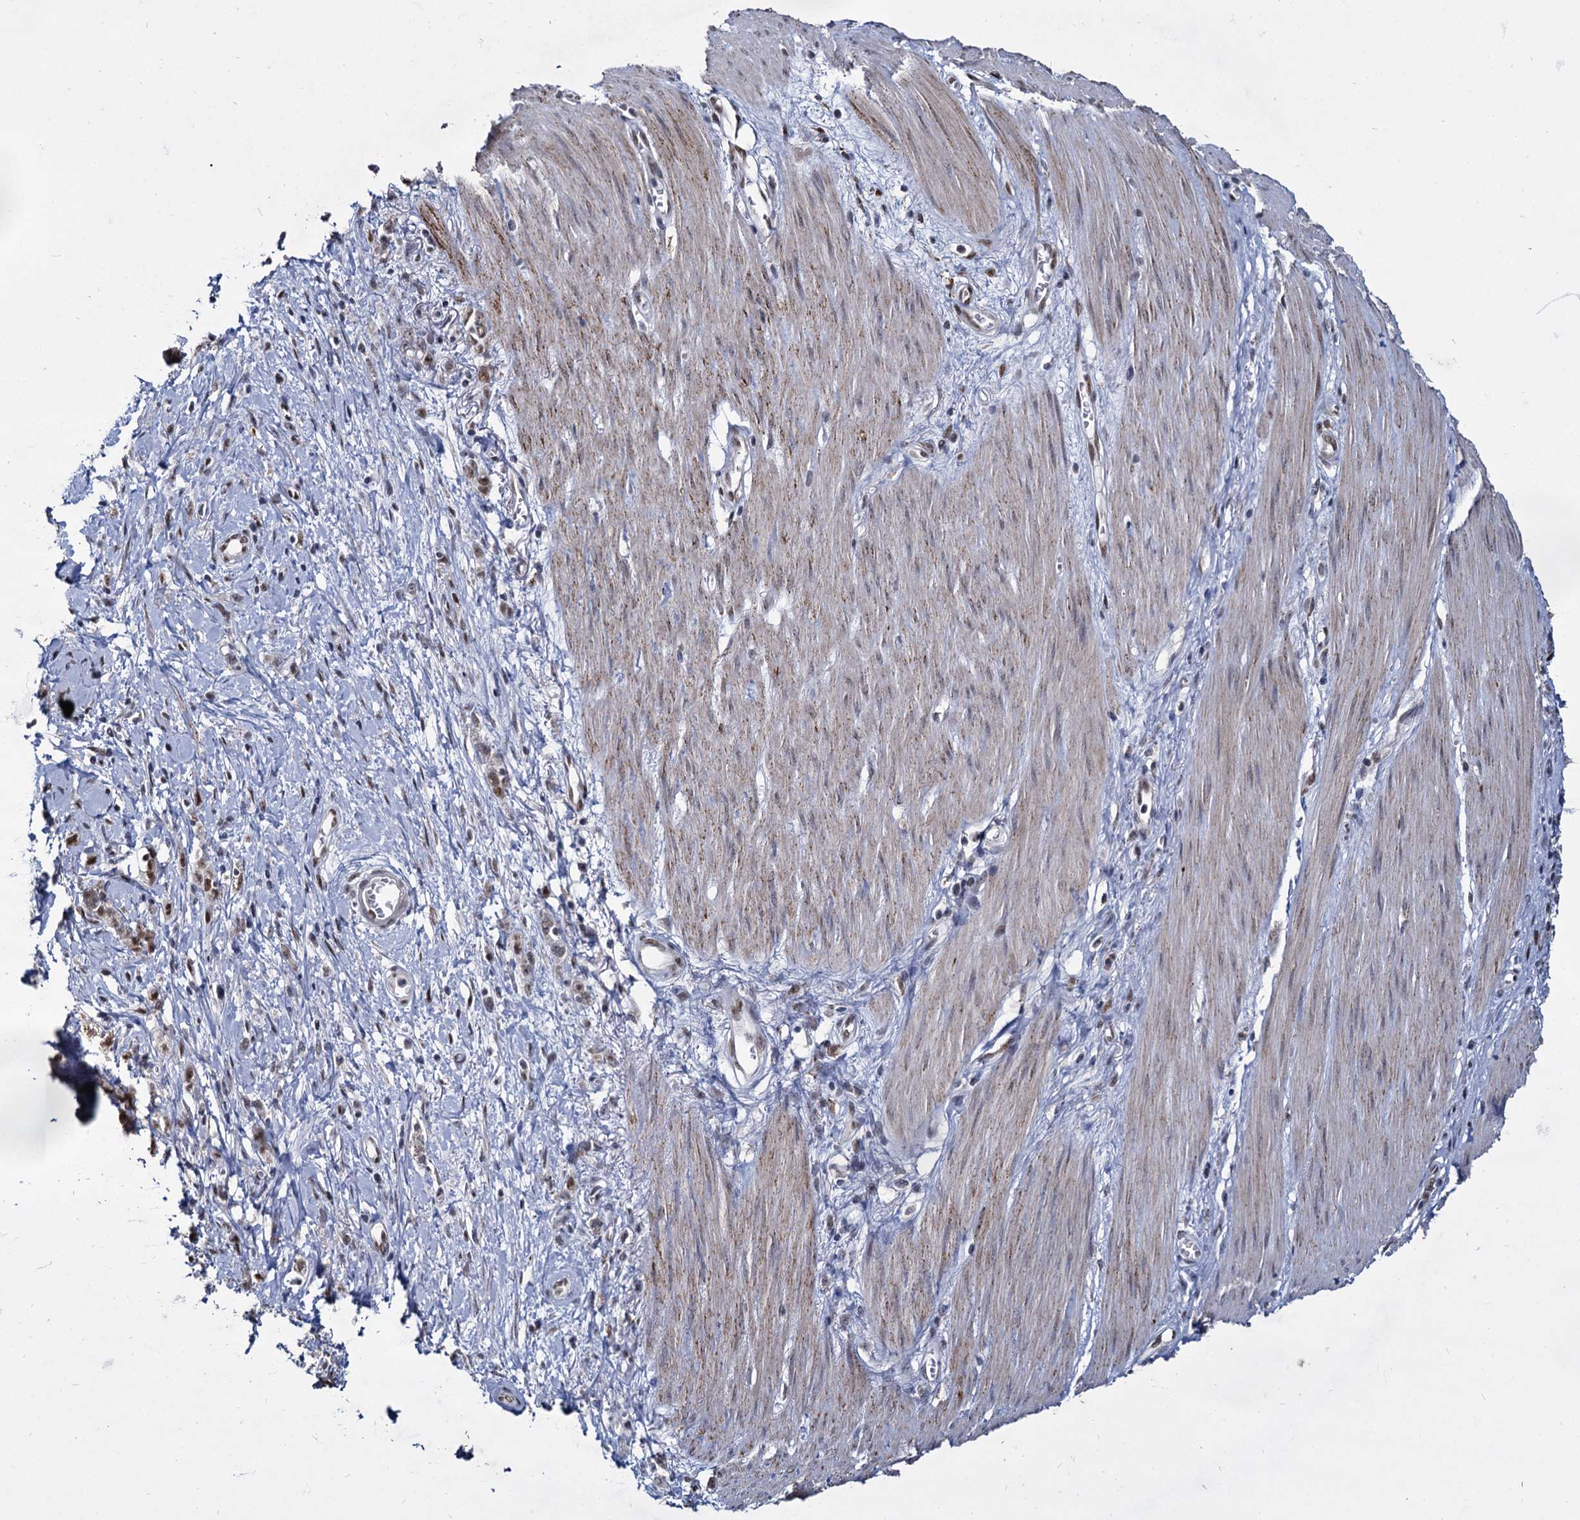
{"staining": {"intensity": "weak", "quantity": "25%-75%", "location": "nuclear"}, "tissue": "stomach cancer", "cell_type": "Tumor cells", "image_type": "cancer", "snomed": [{"axis": "morphology", "description": "Adenocarcinoma, NOS"}, {"axis": "topography", "description": "Stomach"}], "caption": "Stomach adenocarcinoma tissue exhibits weak nuclear positivity in approximately 25%-75% of tumor cells", "gene": "RPUSD4", "patient": {"sex": "female", "age": 76}}